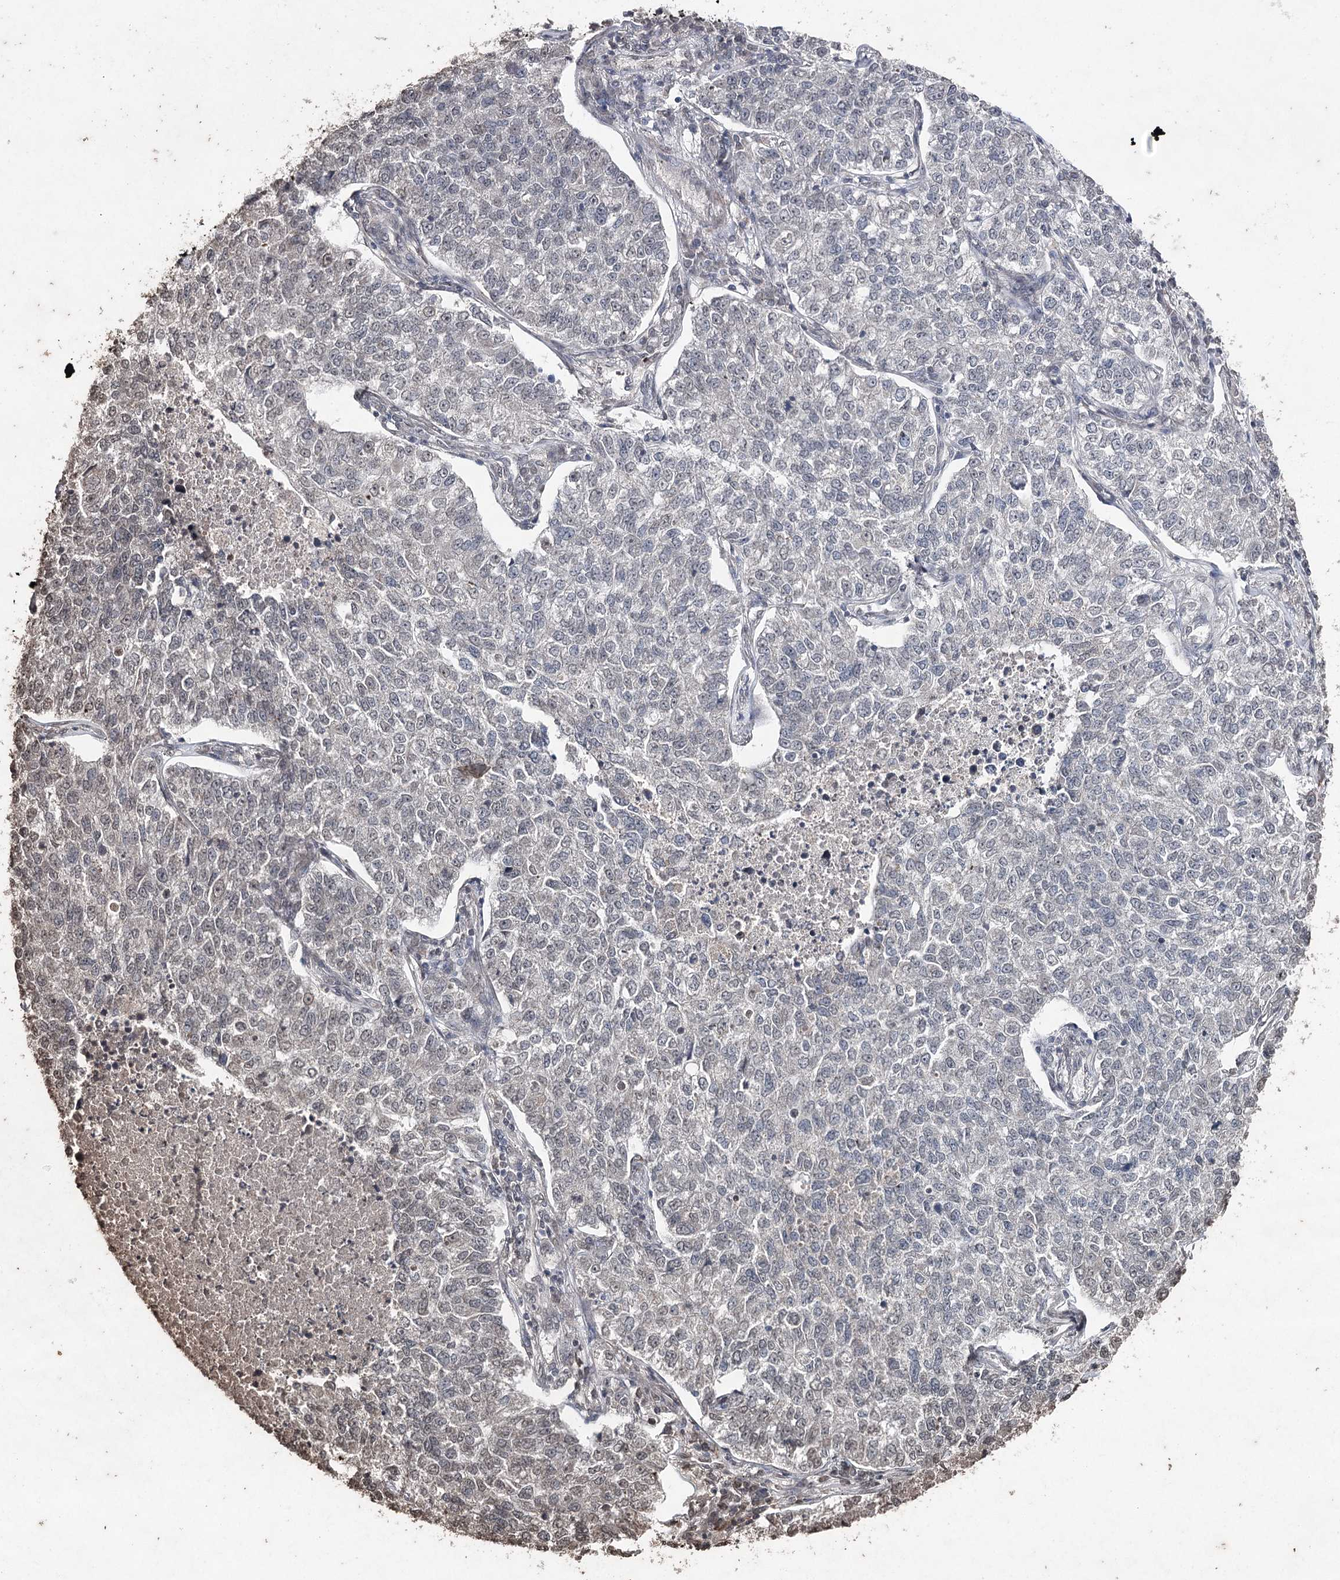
{"staining": {"intensity": "negative", "quantity": "none", "location": "none"}, "tissue": "lung cancer", "cell_type": "Tumor cells", "image_type": "cancer", "snomed": [{"axis": "morphology", "description": "Adenocarcinoma, NOS"}, {"axis": "topography", "description": "Lung"}], "caption": "Tumor cells are negative for protein expression in human lung cancer.", "gene": "ATG14", "patient": {"sex": "male", "age": 49}}